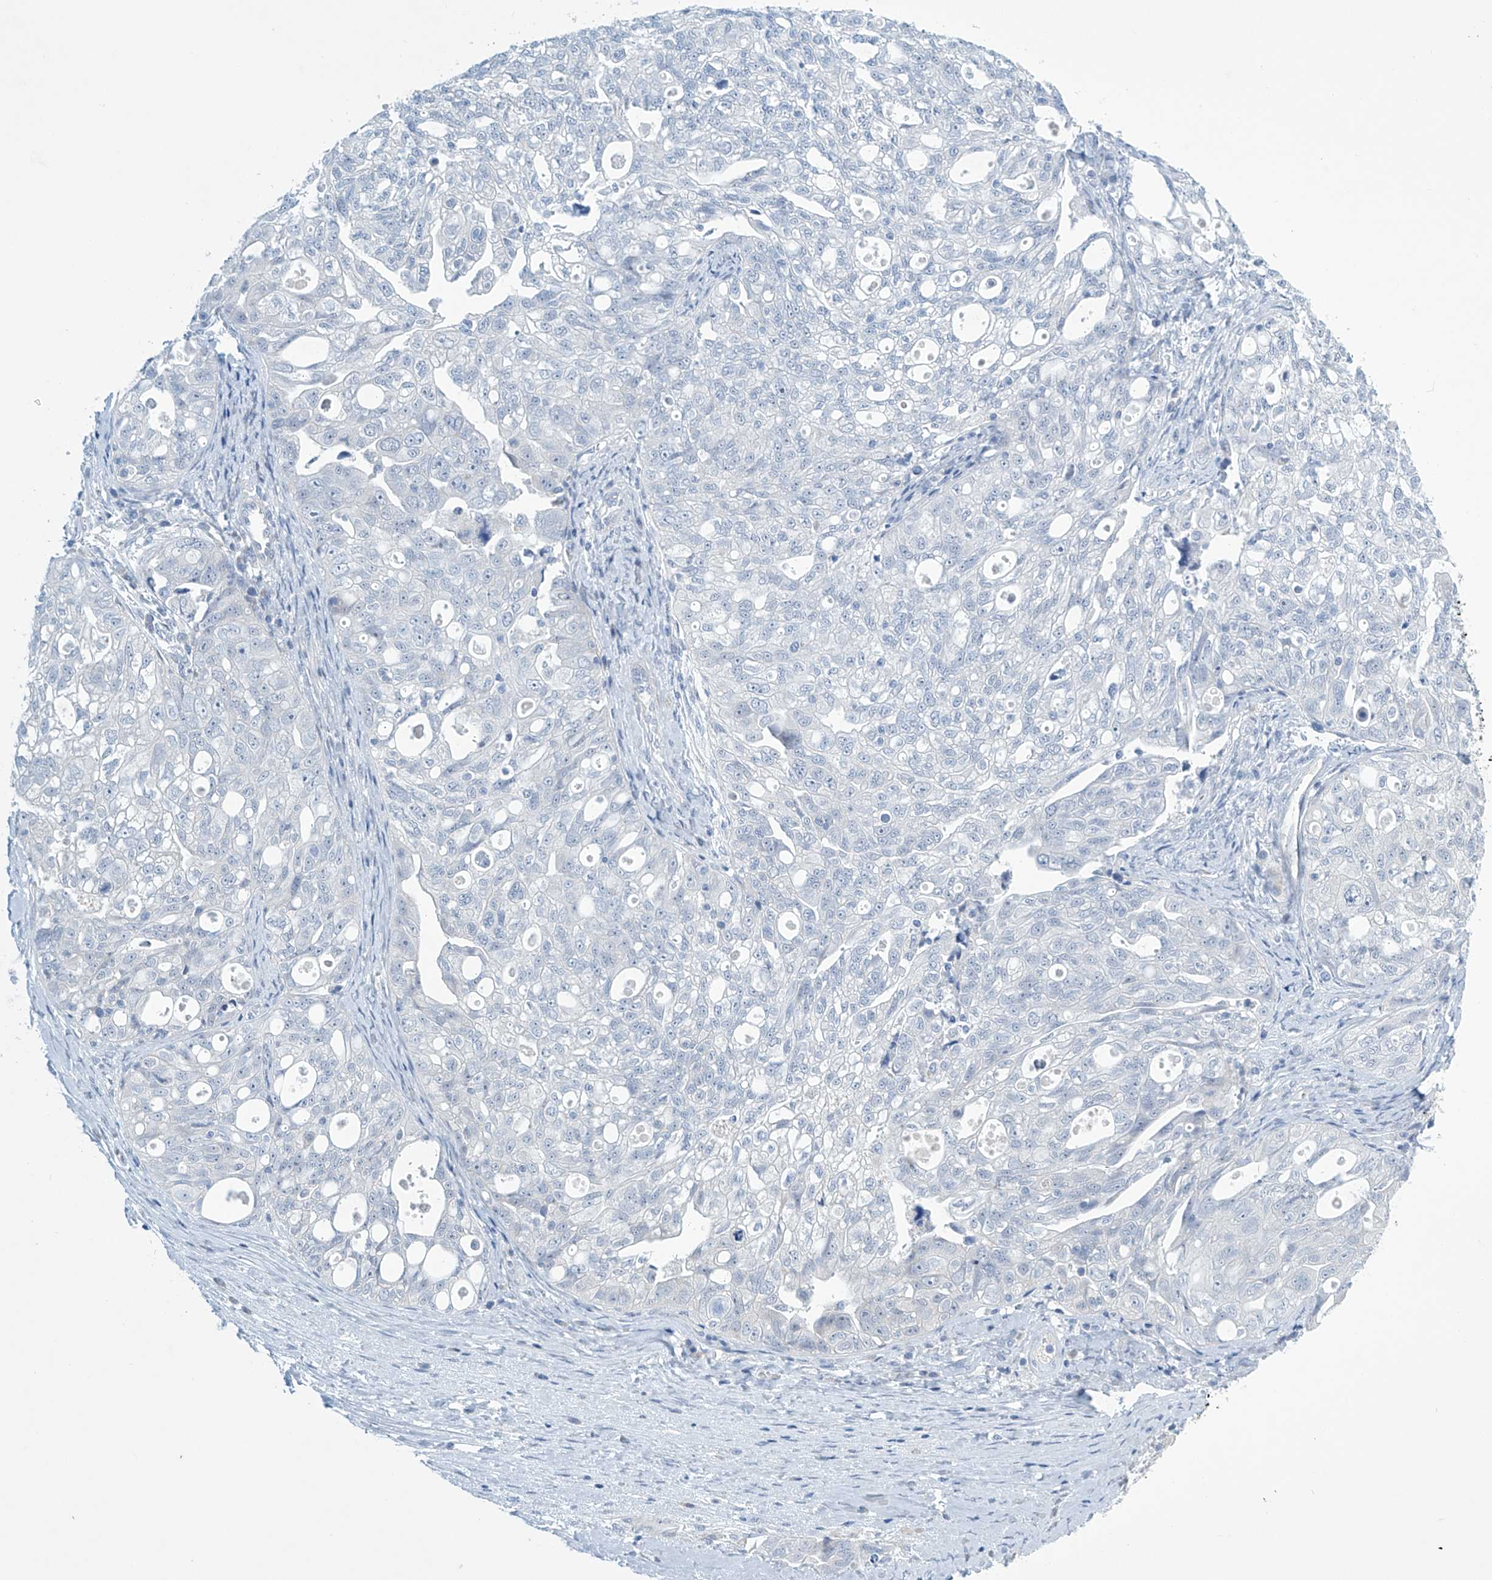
{"staining": {"intensity": "negative", "quantity": "none", "location": "none"}, "tissue": "ovarian cancer", "cell_type": "Tumor cells", "image_type": "cancer", "snomed": [{"axis": "morphology", "description": "Carcinoma, NOS"}, {"axis": "morphology", "description": "Cystadenocarcinoma, serous, NOS"}, {"axis": "topography", "description": "Ovary"}], "caption": "Immunohistochemical staining of human ovarian cancer (serous cystadenocarcinoma) demonstrates no significant positivity in tumor cells.", "gene": "SLC35A5", "patient": {"sex": "female", "age": 69}}